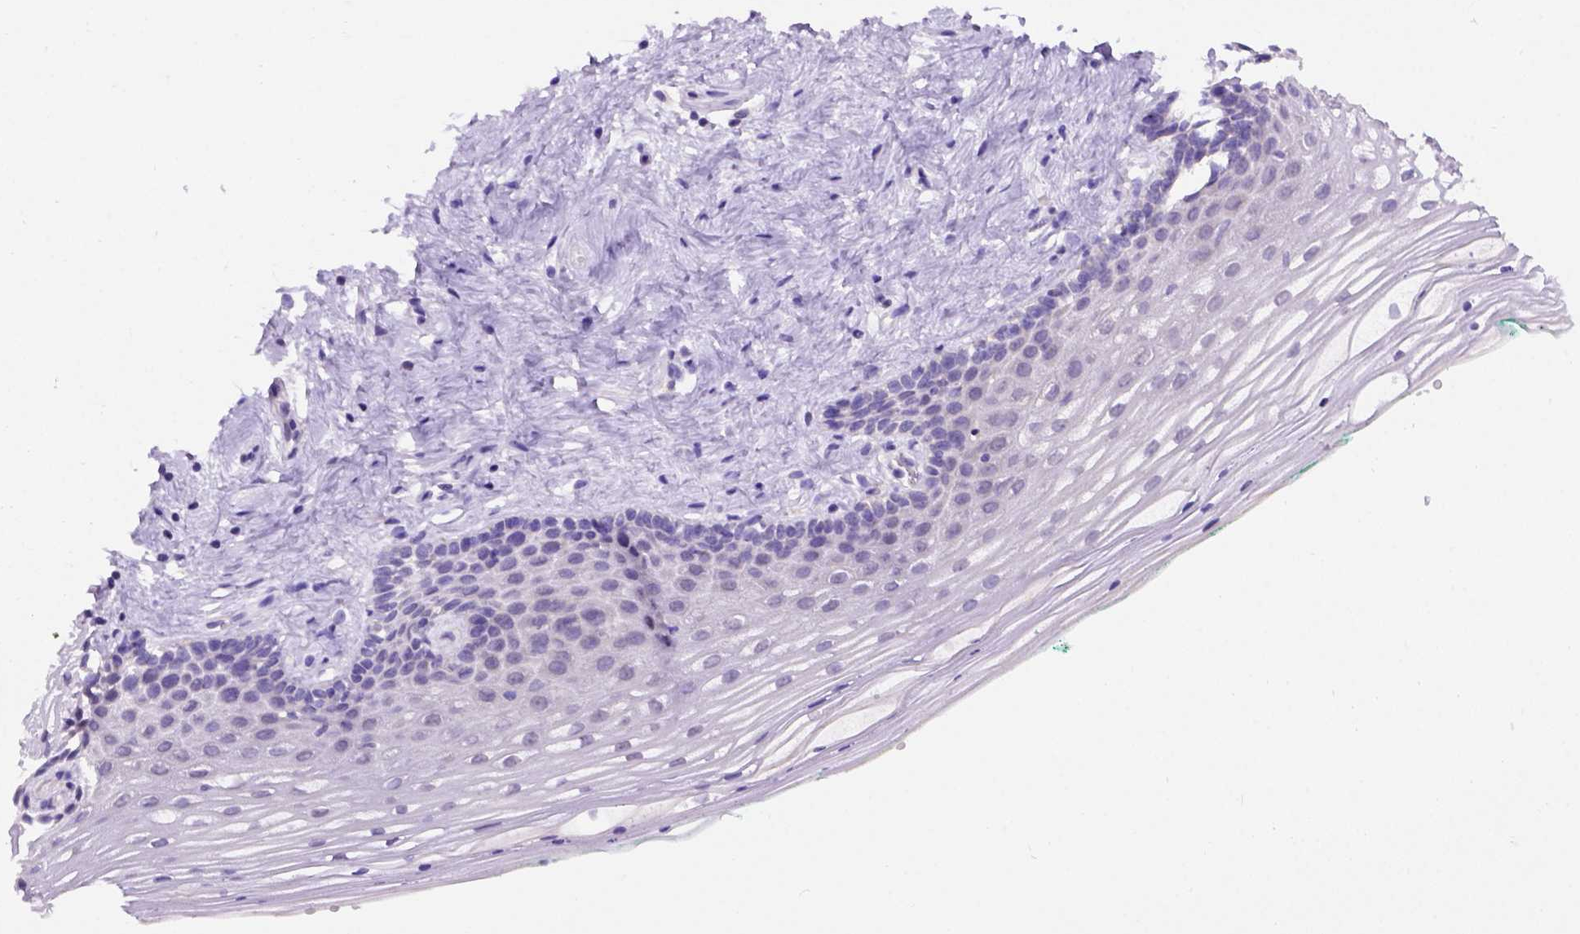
{"staining": {"intensity": "negative", "quantity": "none", "location": "none"}, "tissue": "vagina", "cell_type": "Squamous epithelial cells", "image_type": "normal", "snomed": [{"axis": "morphology", "description": "Normal tissue, NOS"}, {"axis": "topography", "description": "Vagina"}], "caption": "Photomicrograph shows no protein staining in squamous epithelial cells of benign vagina.", "gene": "L2HGDH", "patient": {"sex": "female", "age": 42}}